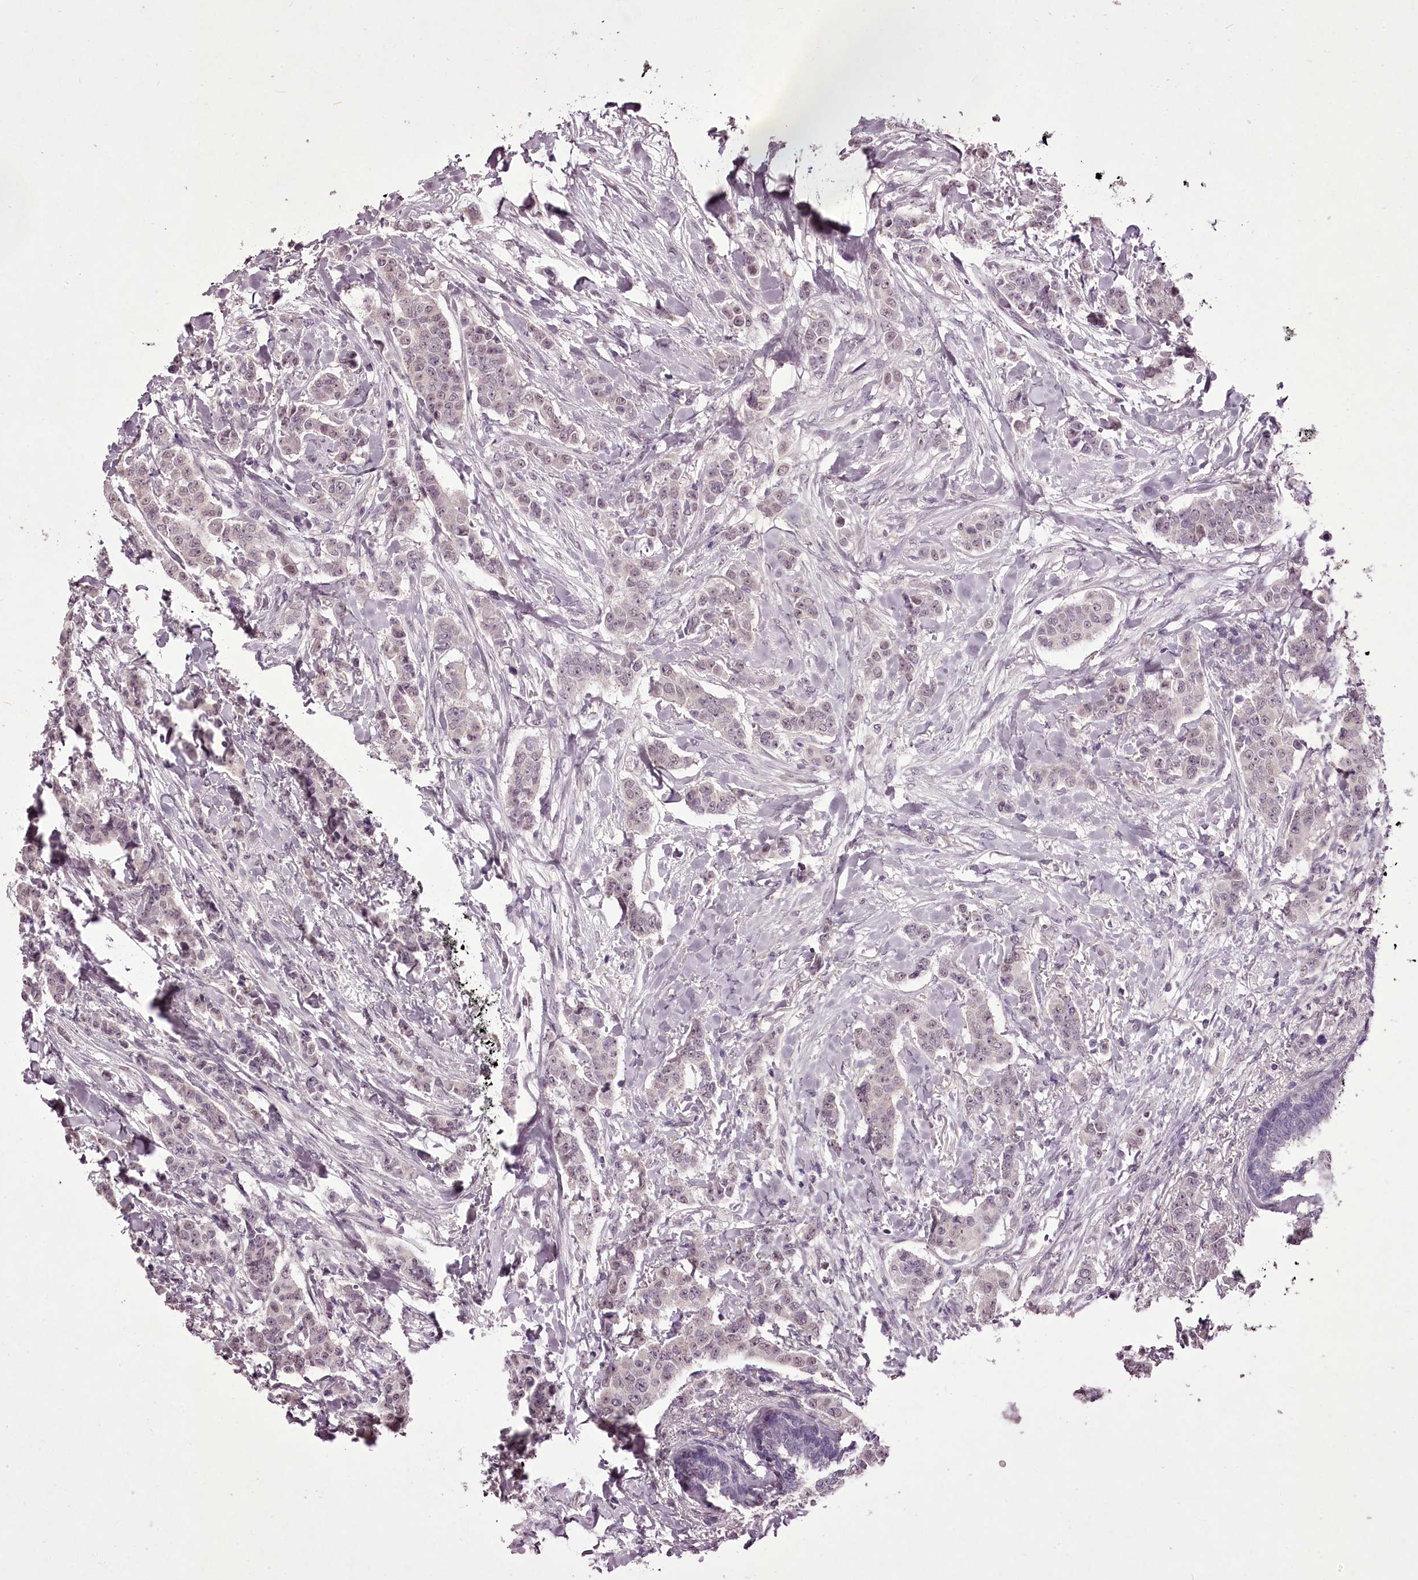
{"staining": {"intensity": "negative", "quantity": "none", "location": "none"}, "tissue": "breast cancer", "cell_type": "Tumor cells", "image_type": "cancer", "snomed": [{"axis": "morphology", "description": "Duct carcinoma"}, {"axis": "topography", "description": "Breast"}], "caption": "High magnification brightfield microscopy of invasive ductal carcinoma (breast) stained with DAB (brown) and counterstained with hematoxylin (blue): tumor cells show no significant positivity.", "gene": "C1orf56", "patient": {"sex": "female", "age": 40}}